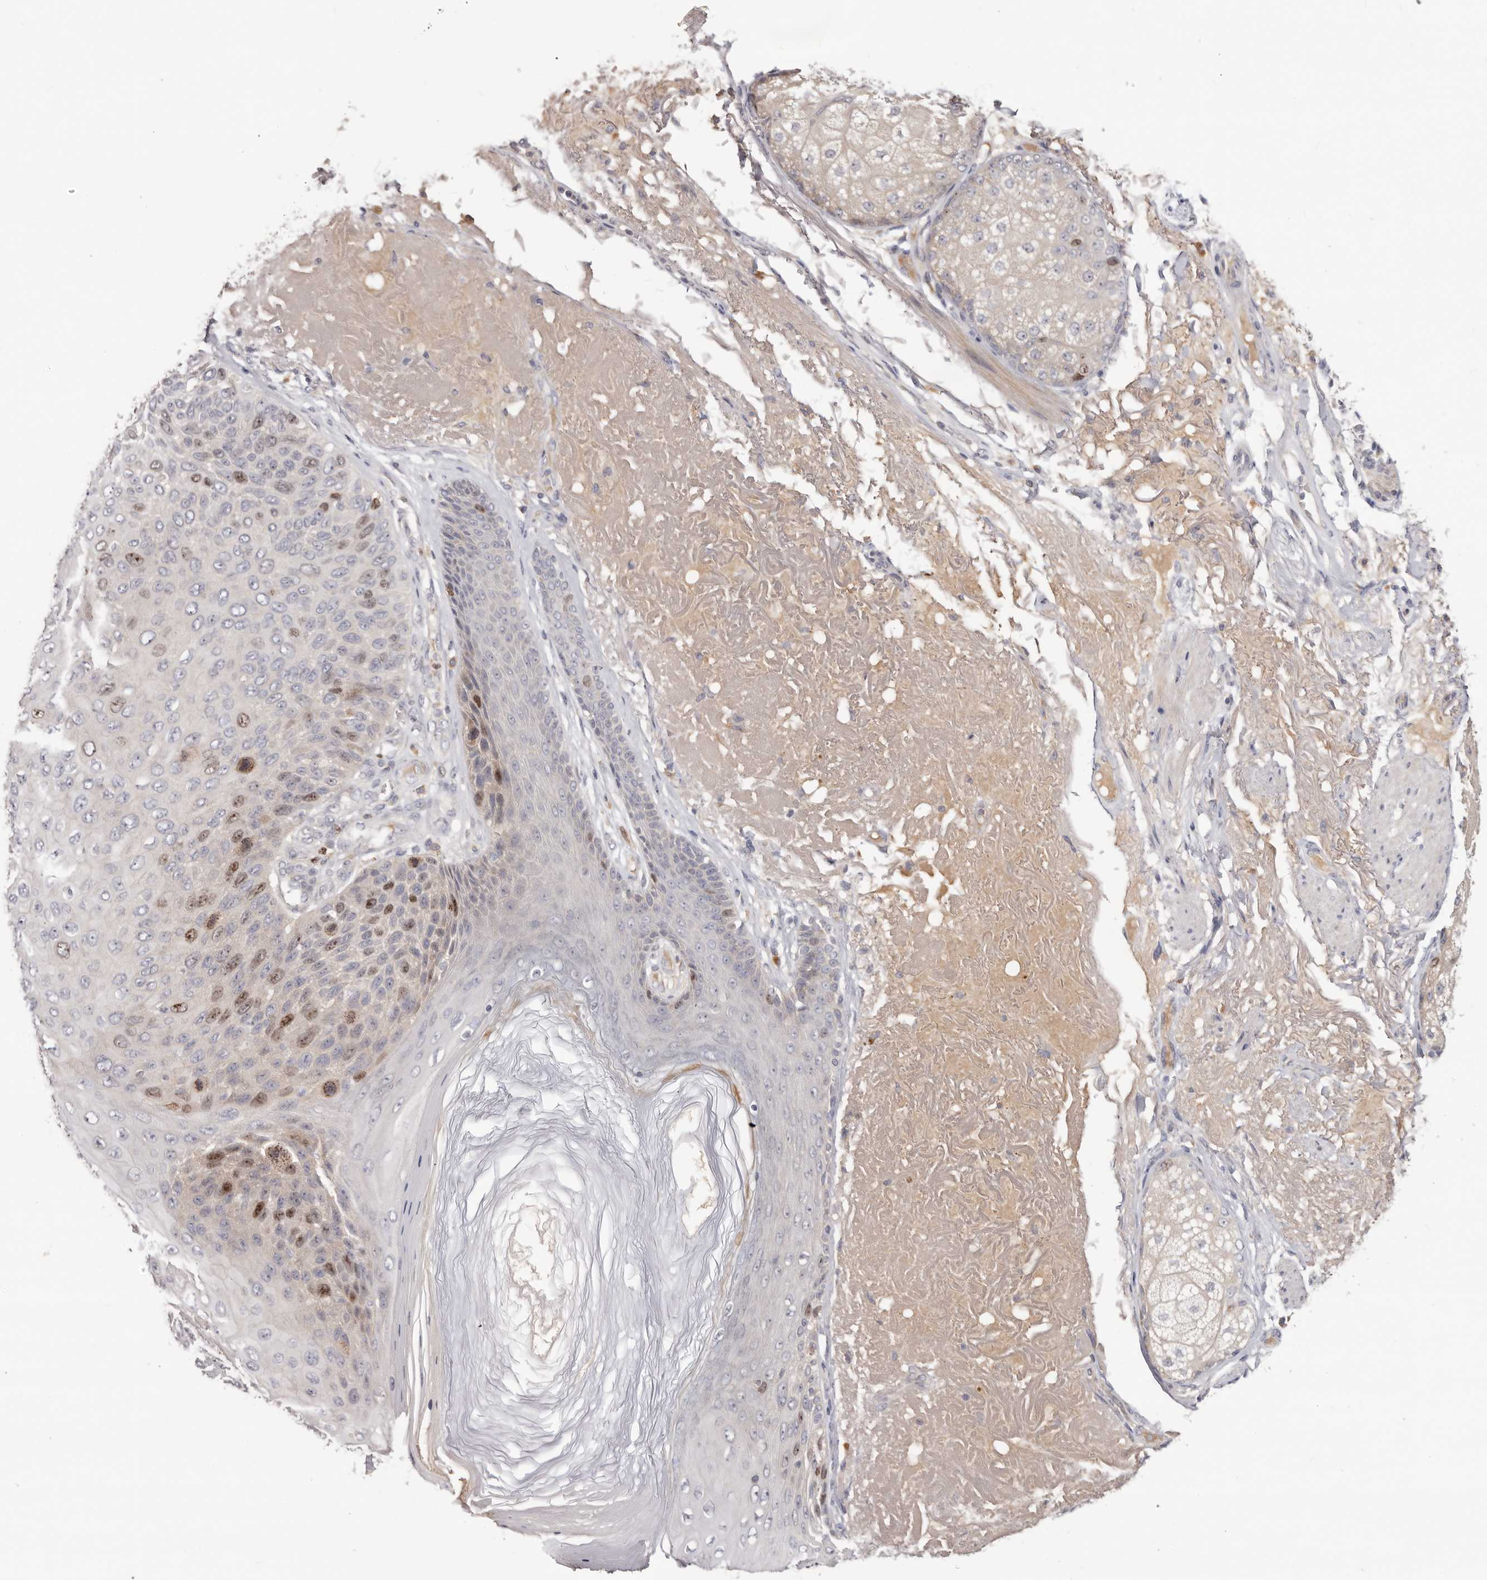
{"staining": {"intensity": "moderate", "quantity": "25%-75%", "location": "nuclear"}, "tissue": "skin cancer", "cell_type": "Tumor cells", "image_type": "cancer", "snomed": [{"axis": "morphology", "description": "Squamous cell carcinoma, NOS"}, {"axis": "topography", "description": "Skin"}], "caption": "Immunohistochemistry (IHC) of skin cancer displays medium levels of moderate nuclear positivity in approximately 25%-75% of tumor cells.", "gene": "CCDC190", "patient": {"sex": "female", "age": 88}}